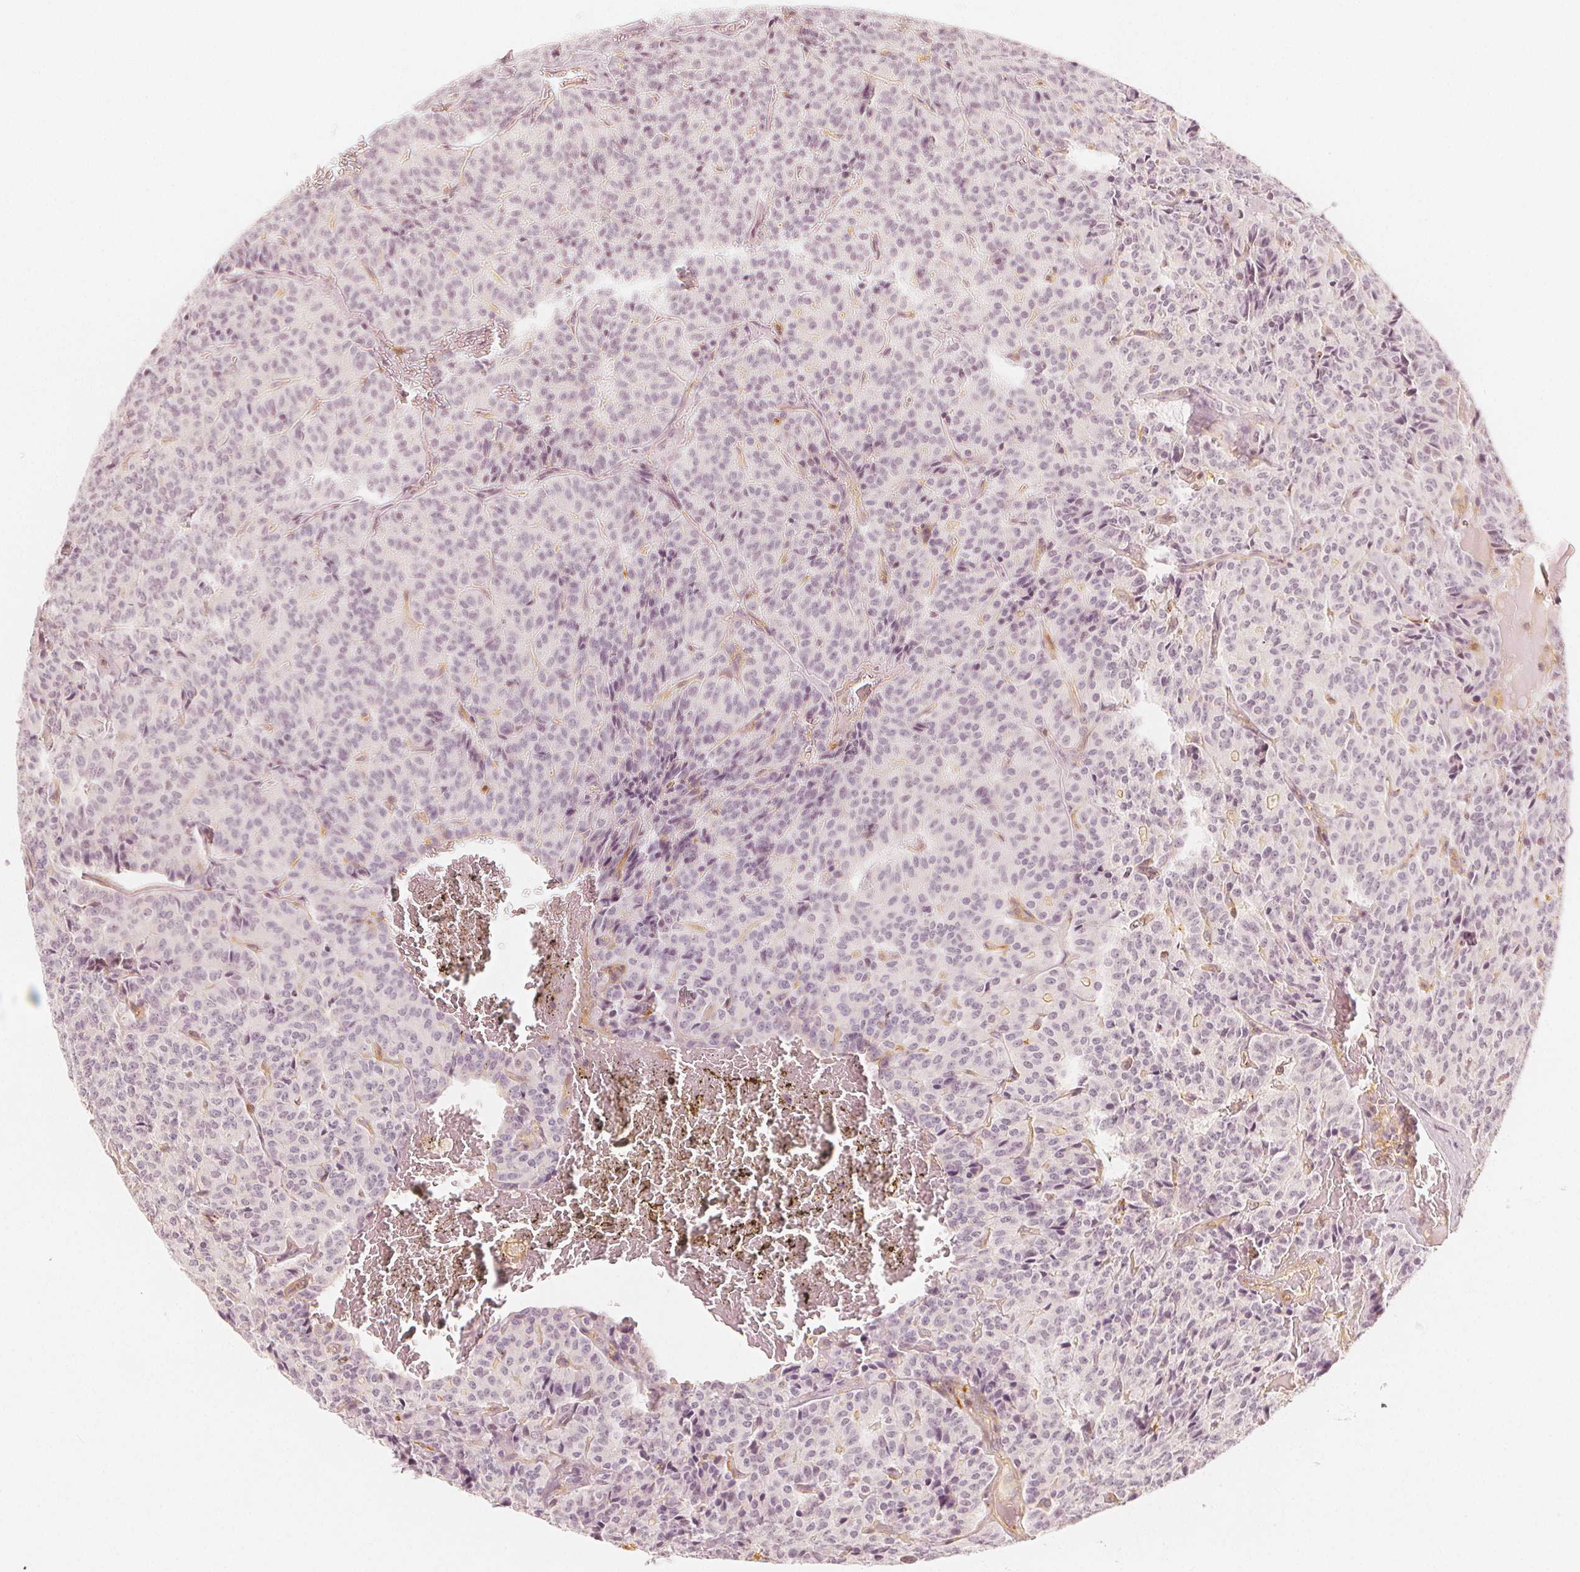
{"staining": {"intensity": "negative", "quantity": "none", "location": "none"}, "tissue": "carcinoid", "cell_type": "Tumor cells", "image_type": "cancer", "snomed": [{"axis": "morphology", "description": "Carcinoid, malignant, NOS"}, {"axis": "topography", "description": "Lung"}], "caption": "High magnification brightfield microscopy of carcinoid (malignant) stained with DAB (brown) and counterstained with hematoxylin (blue): tumor cells show no significant positivity.", "gene": "ARHGAP26", "patient": {"sex": "male", "age": 70}}